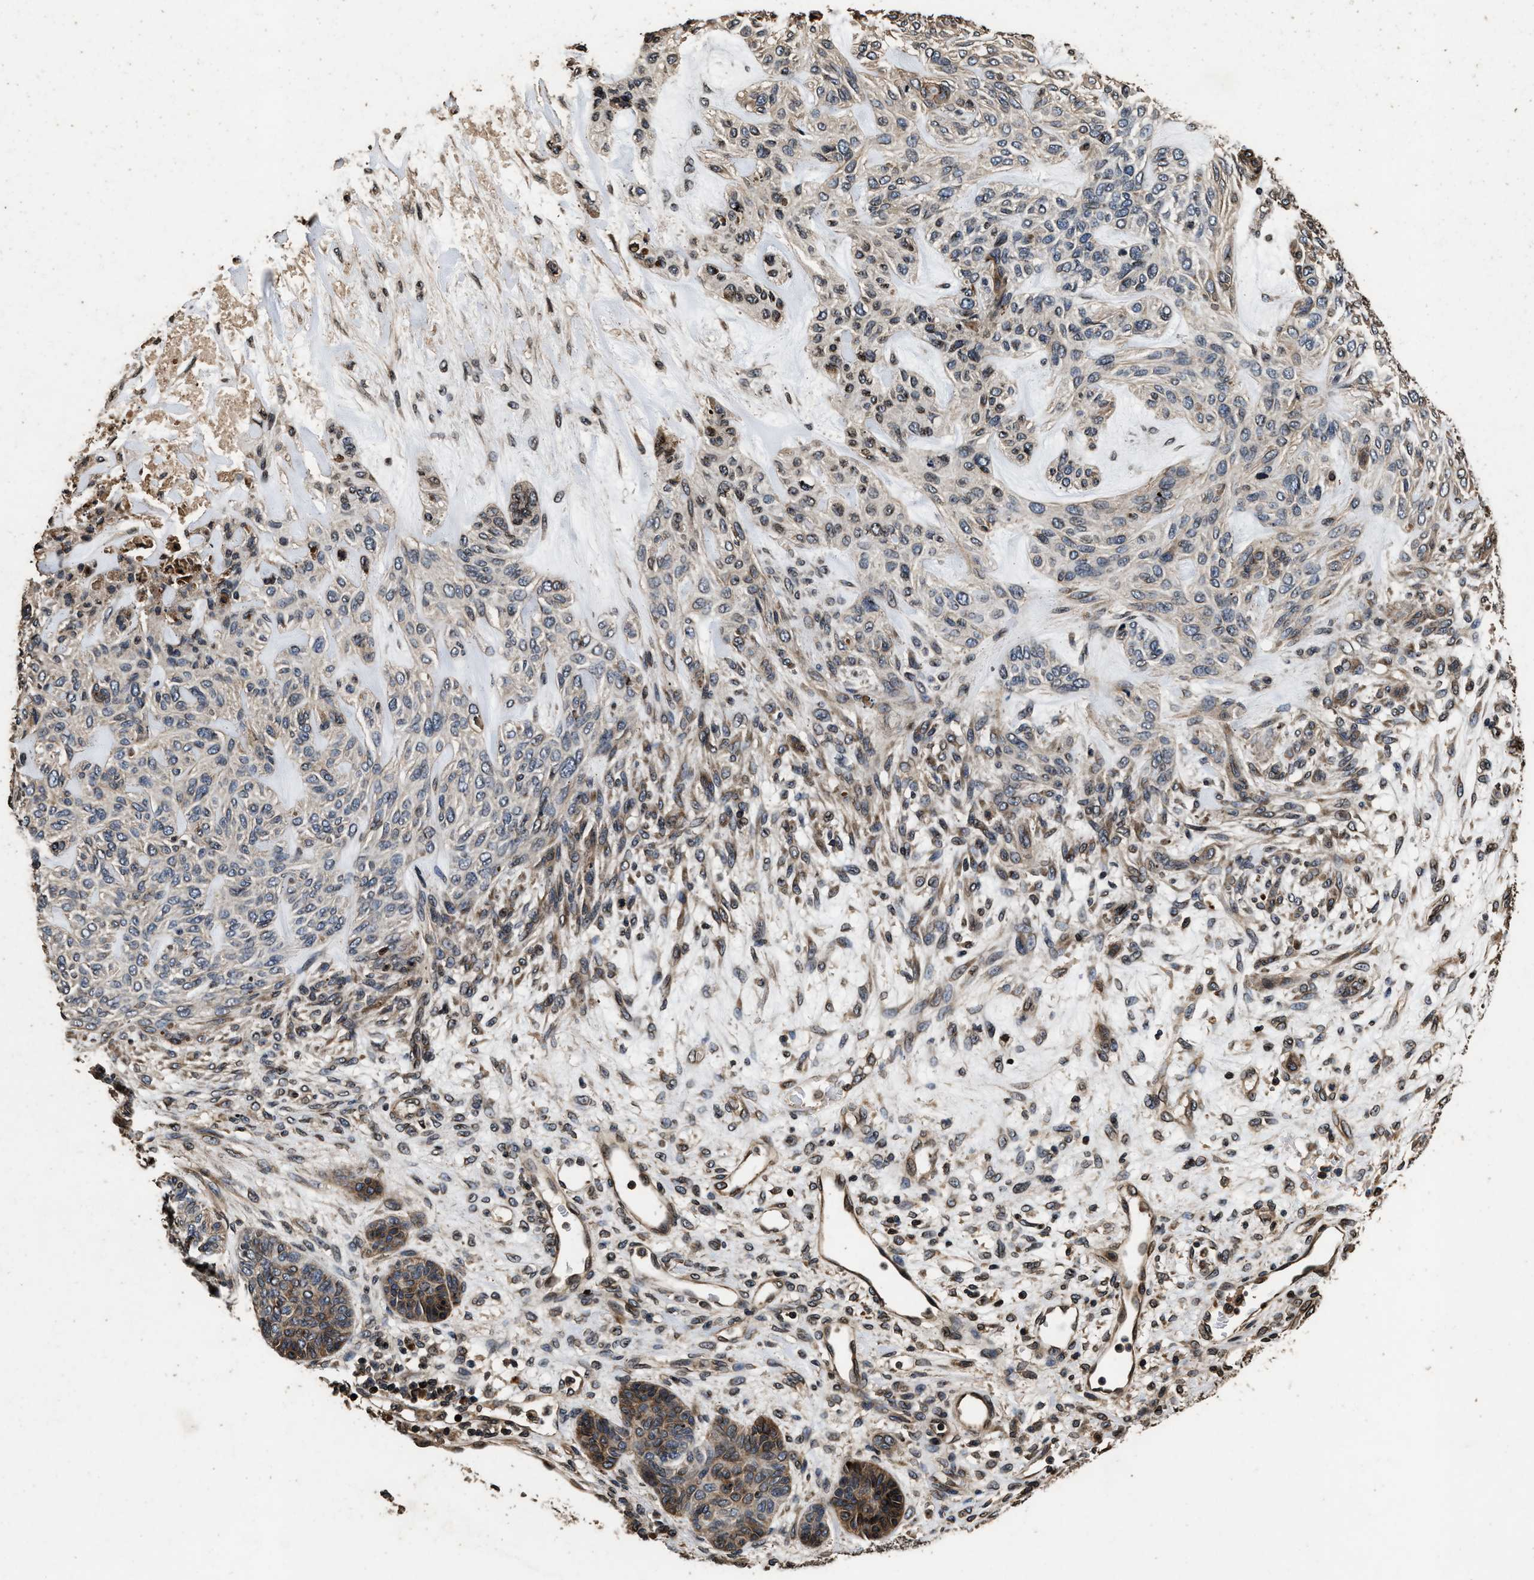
{"staining": {"intensity": "moderate", "quantity": "<25%", "location": "nuclear"}, "tissue": "skin cancer", "cell_type": "Tumor cells", "image_type": "cancer", "snomed": [{"axis": "morphology", "description": "Basal cell carcinoma"}, {"axis": "topography", "description": "Skin"}], "caption": "Basal cell carcinoma (skin) stained with a brown dye demonstrates moderate nuclear positive expression in about <25% of tumor cells.", "gene": "ACCS", "patient": {"sex": "male", "age": 55}}